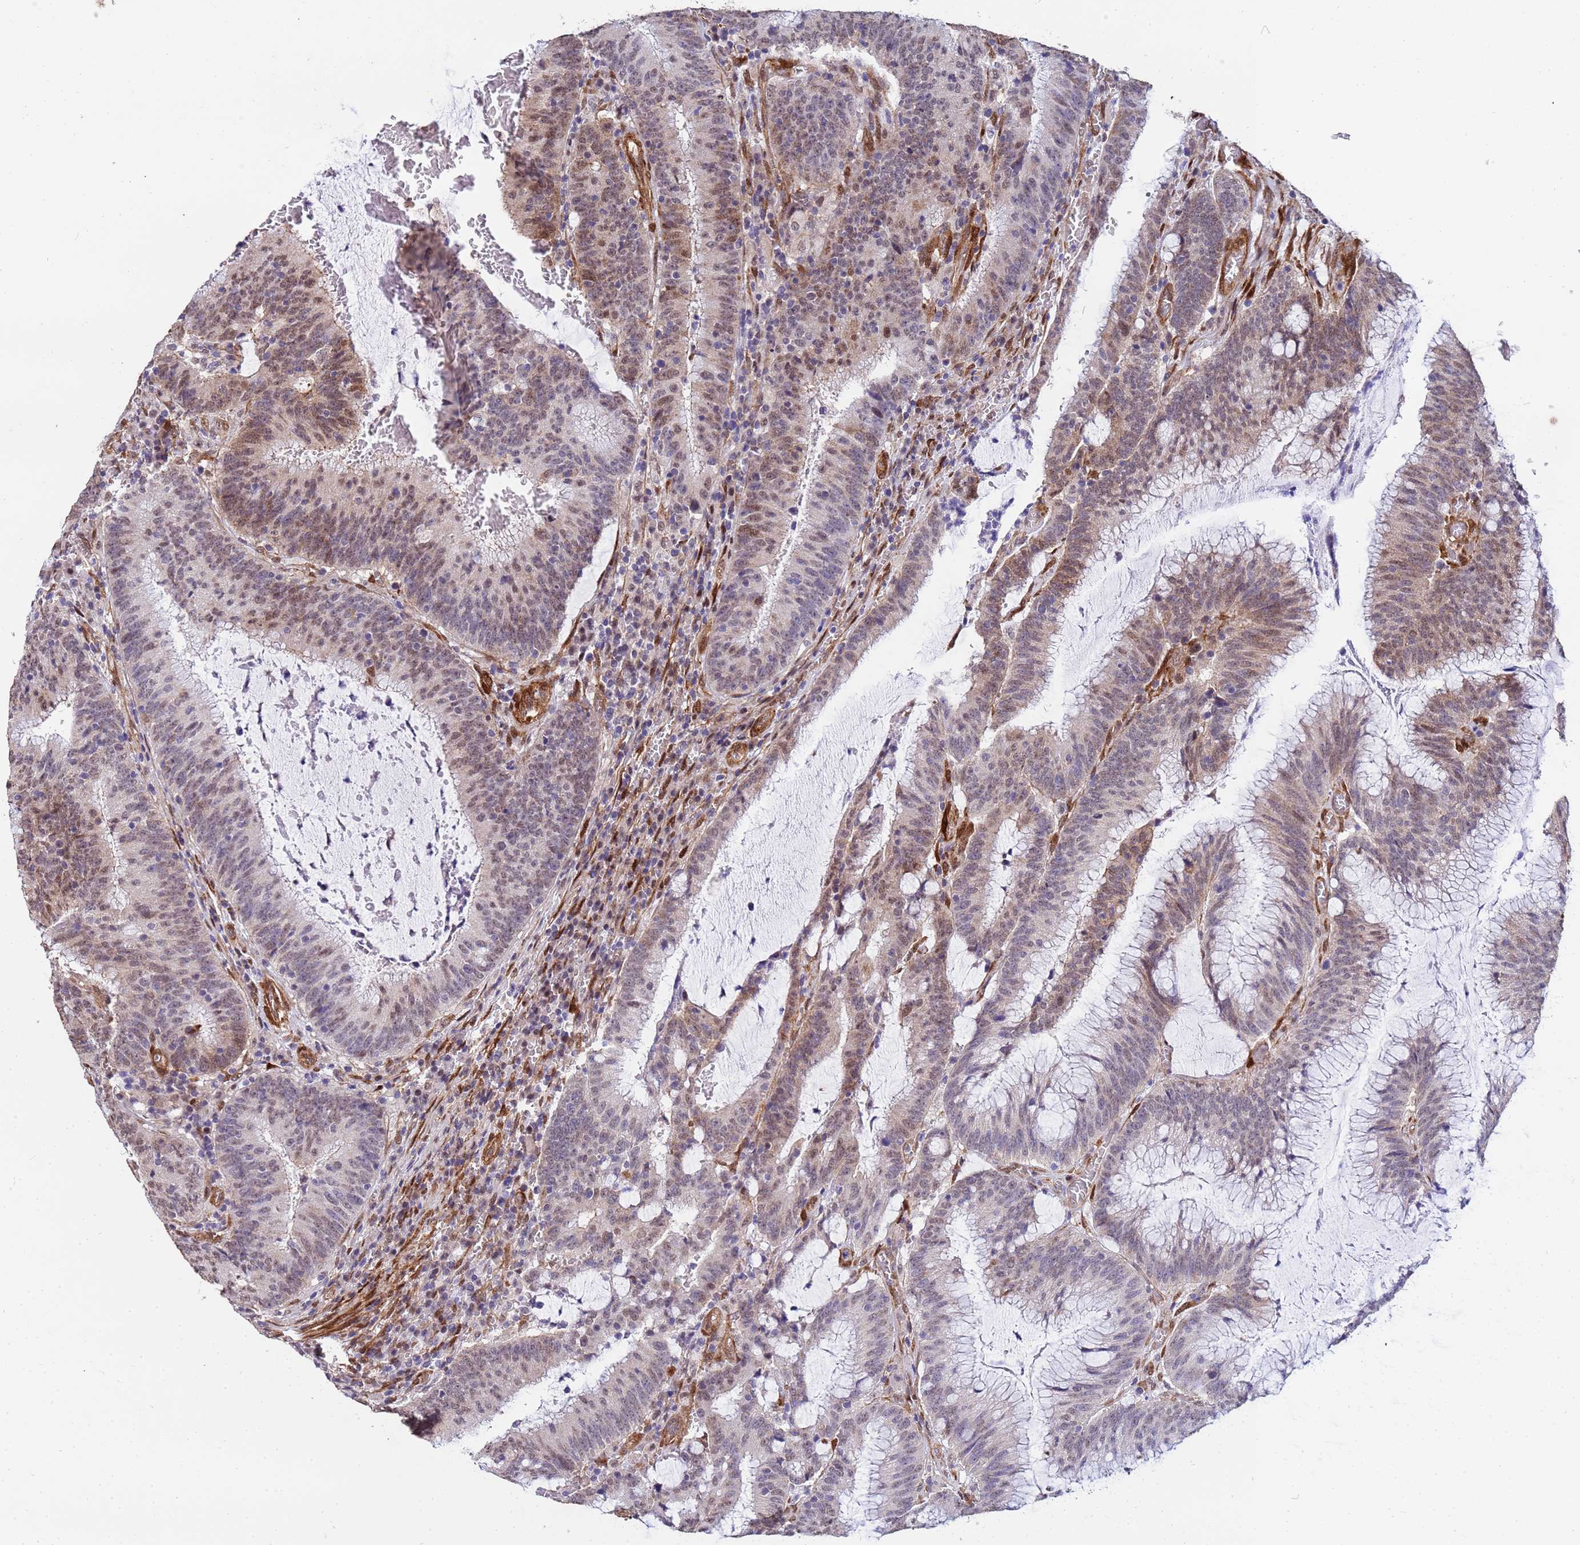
{"staining": {"intensity": "moderate", "quantity": "25%-75%", "location": "cytoplasmic/membranous,nuclear"}, "tissue": "colorectal cancer", "cell_type": "Tumor cells", "image_type": "cancer", "snomed": [{"axis": "morphology", "description": "Adenocarcinoma, NOS"}, {"axis": "topography", "description": "Rectum"}], "caption": "IHC histopathology image of human colorectal cancer stained for a protein (brown), which reveals medium levels of moderate cytoplasmic/membranous and nuclear expression in approximately 25%-75% of tumor cells.", "gene": "TRIP6", "patient": {"sex": "female", "age": 77}}